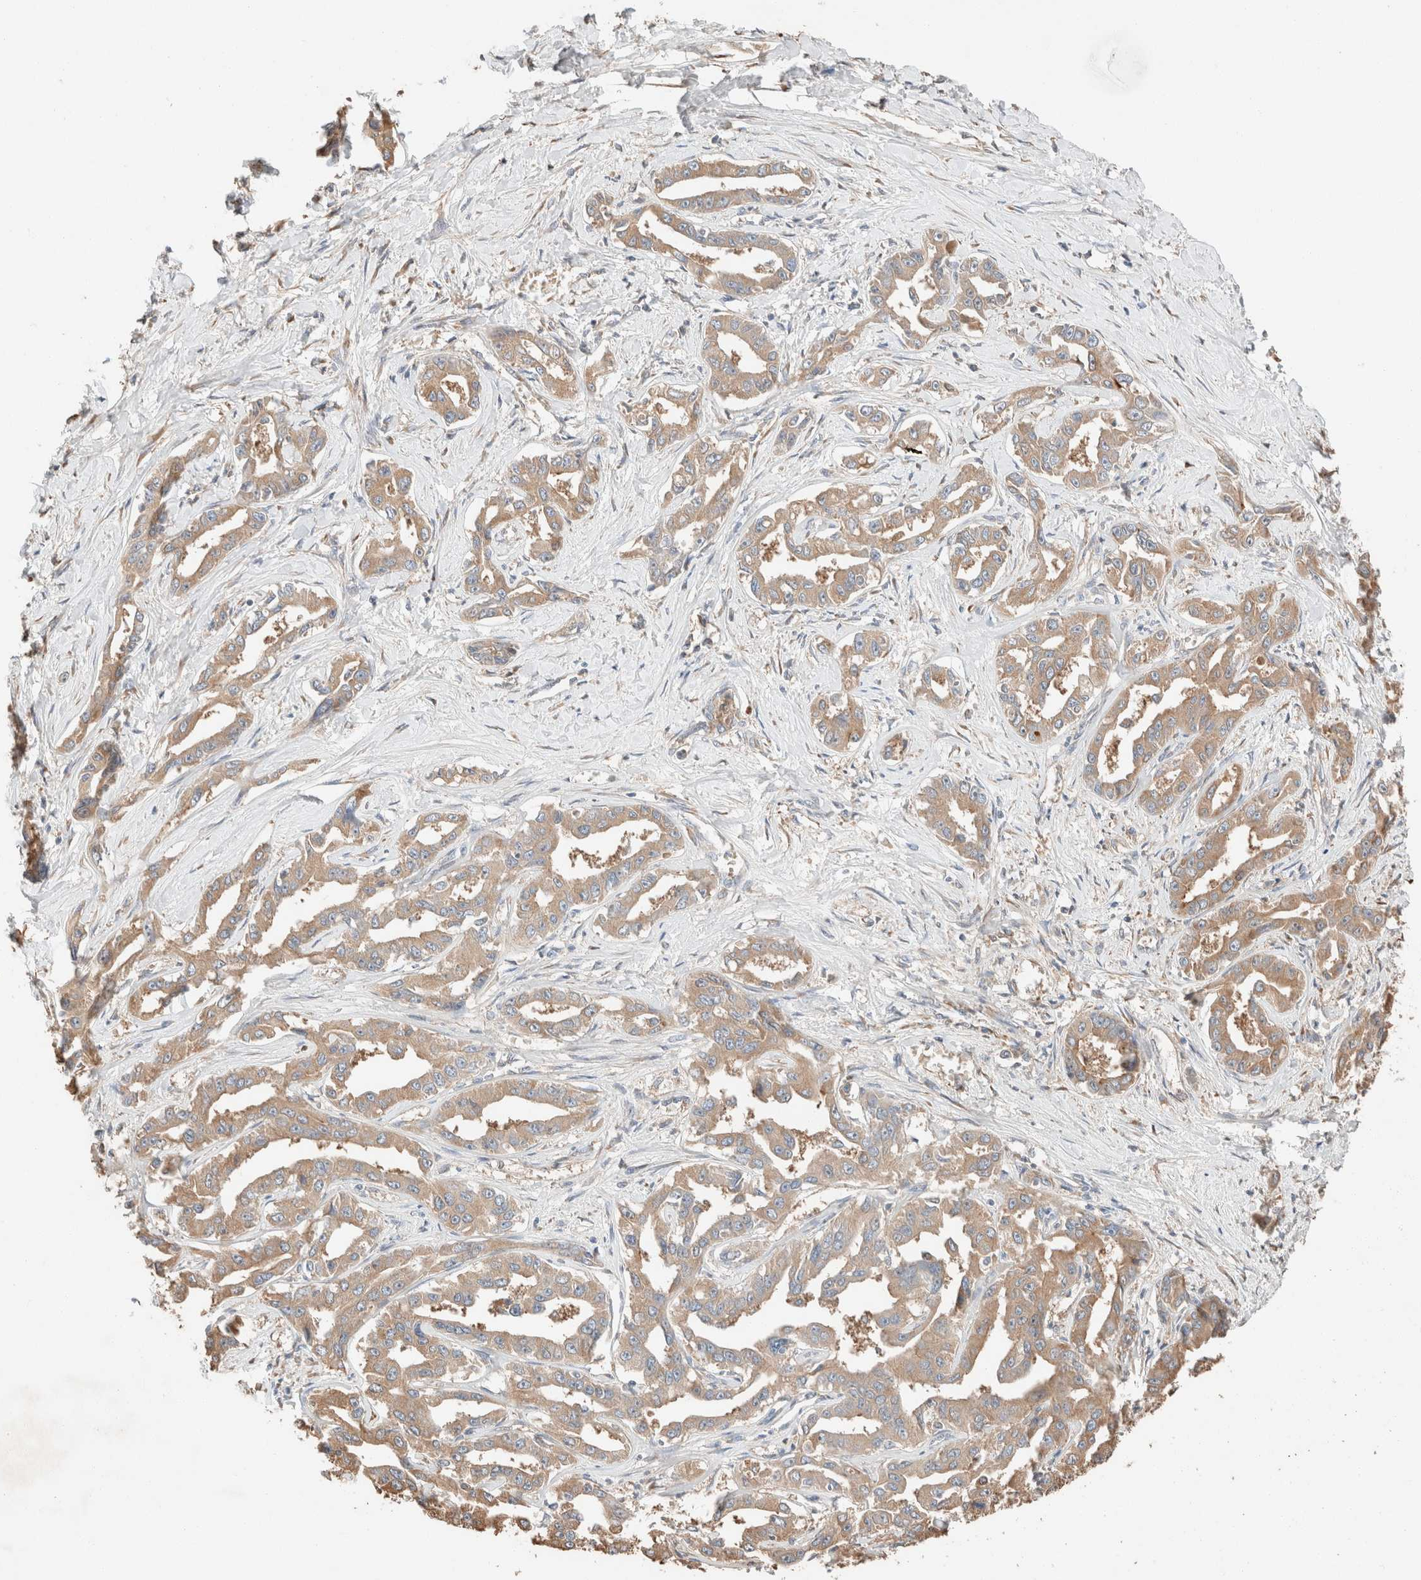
{"staining": {"intensity": "moderate", "quantity": ">75%", "location": "cytoplasmic/membranous"}, "tissue": "liver cancer", "cell_type": "Tumor cells", "image_type": "cancer", "snomed": [{"axis": "morphology", "description": "Cholangiocarcinoma"}, {"axis": "topography", "description": "Liver"}], "caption": "This micrograph shows cholangiocarcinoma (liver) stained with immunohistochemistry to label a protein in brown. The cytoplasmic/membranous of tumor cells show moderate positivity for the protein. Nuclei are counter-stained blue.", "gene": "TUBD1", "patient": {"sex": "male", "age": 59}}